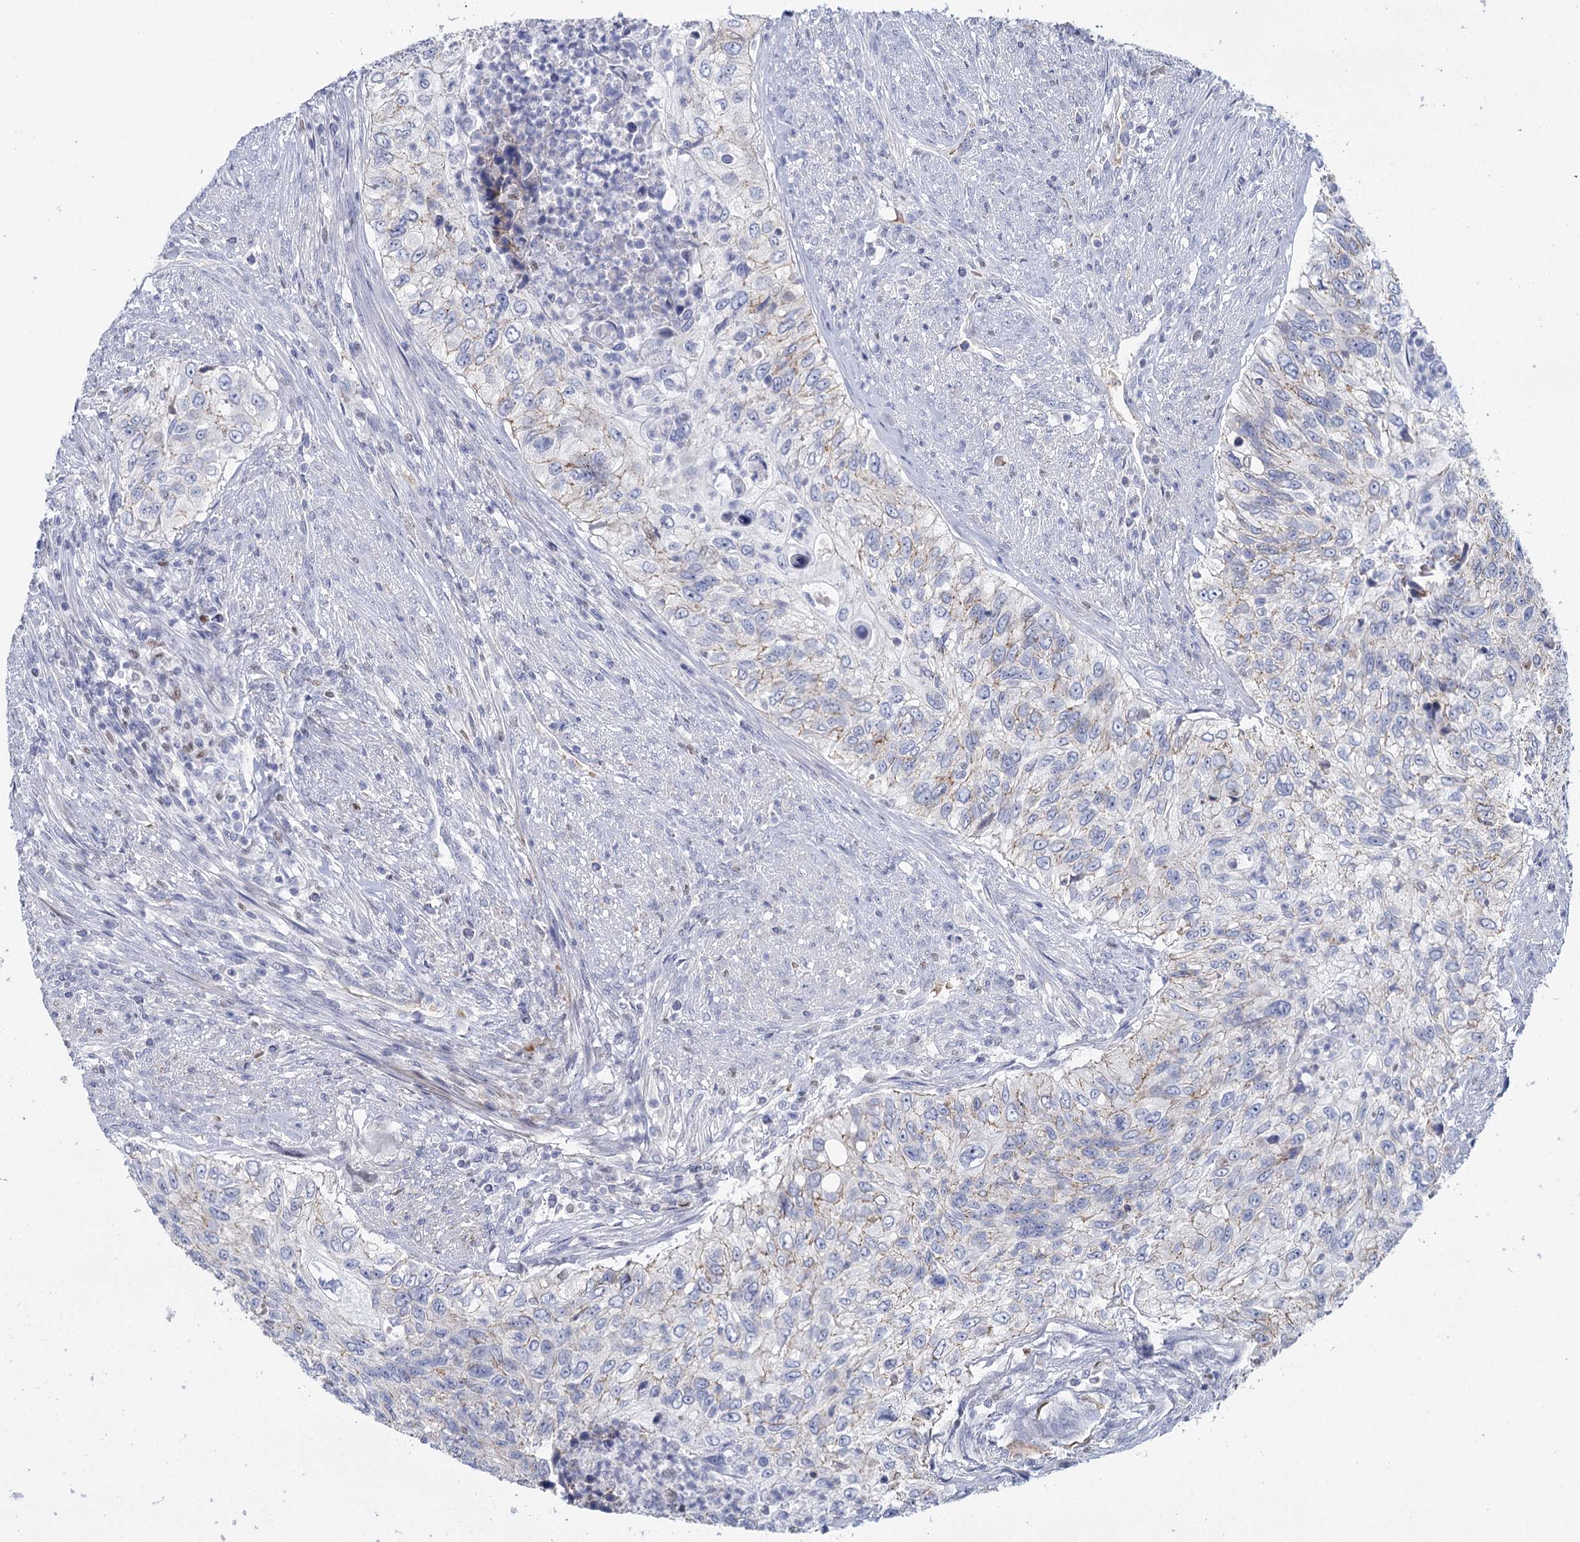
{"staining": {"intensity": "weak", "quantity": "<25%", "location": "cytoplasmic/membranous"}, "tissue": "urothelial cancer", "cell_type": "Tumor cells", "image_type": "cancer", "snomed": [{"axis": "morphology", "description": "Urothelial carcinoma, High grade"}, {"axis": "topography", "description": "Urinary bladder"}], "caption": "A high-resolution micrograph shows immunohistochemistry (IHC) staining of urothelial cancer, which shows no significant expression in tumor cells. (DAB IHC visualized using brightfield microscopy, high magnification).", "gene": "IGSF3", "patient": {"sex": "female", "age": 60}}